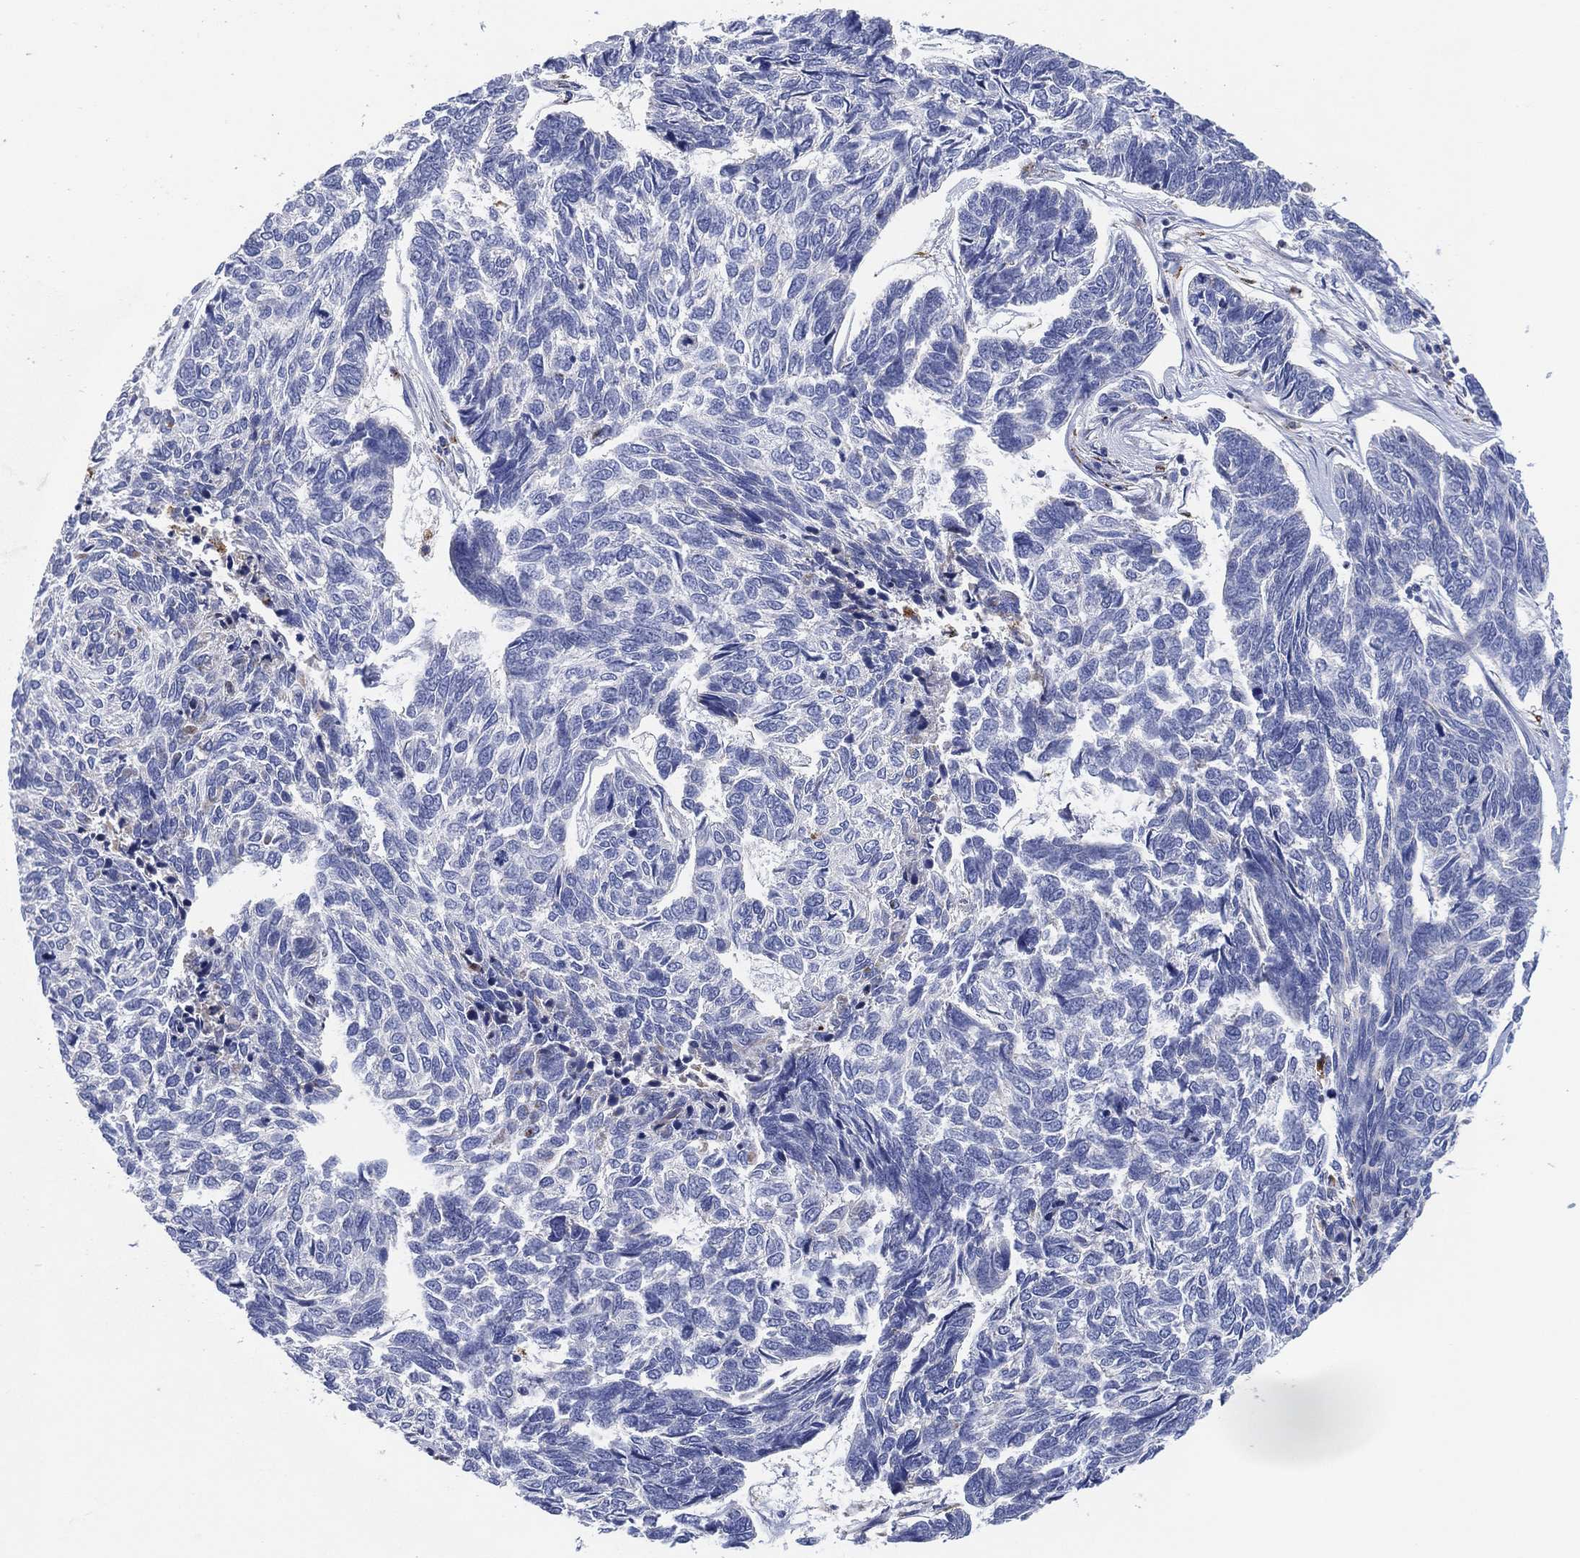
{"staining": {"intensity": "negative", "quantity": "none", "location": "none"}, "tissue": "skin cancer", "cell_type": "Tumor cells", "image_type": "cancer", "snomed": [{"axis": "morphology", "description": "Basal cell carcinoma"}, {"axis": "topography", "description": "Skin"}], "caption": "Immunohistochemical staining of skin cancer demonstrates no significant expression in tumor cells. The staining was performed using DAB (3,3'-diaminobenzidine) to visualize the protein expression in brown, while the nuclei were stained in blue with hematoxylin (Magnification: 20x).", "gene": "GALNS", "patient": {"sex": "female", "age": 65}}